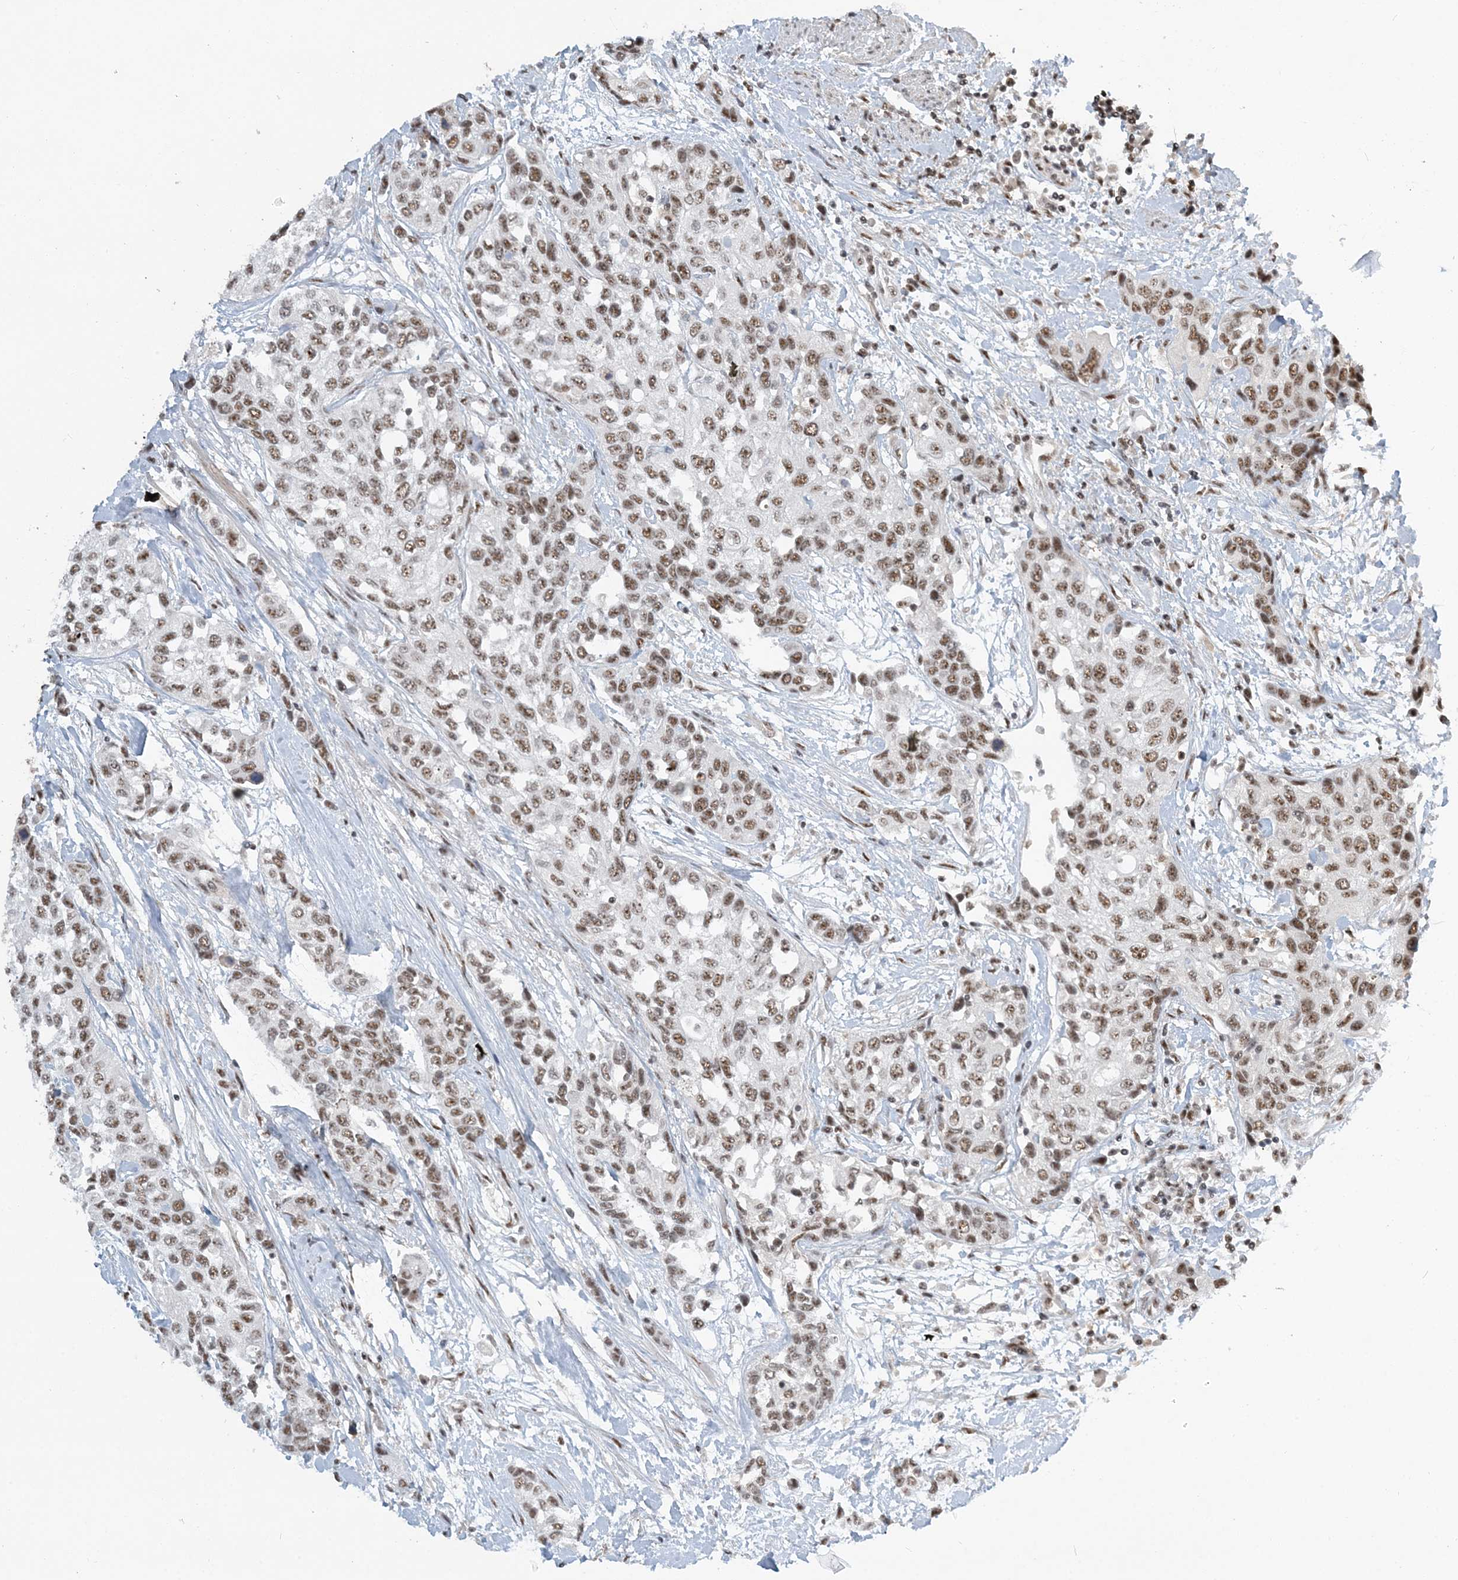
{"staining": {"intensity": "moderate", "quantity": ">75%", "location": "nuclear"}, "tissue": "urothelial cancer", "cell_type": "Tumor cells", "image_type": "cancer", "snomed": [{"axis": "morphology", "description": "Normal tissue, NOS"}, {"axis": "morphology", "description": "Urothelial carcinoma, High grade"}, {"axis": "topography", "description": "Vascular tissue"}, {"axis": "topography", "description": "Urinary bladder"}], "caption": "Brown immunohistochemical staining in human urothelial cancer demonstrates moderate nuclear staining in approximately >75% of tumor cells. The protein of interest is shown in brown color, while the nuclei are stained blue.", "gene": "PLRG1", "patient": {"sex": "female", "age": 56}}